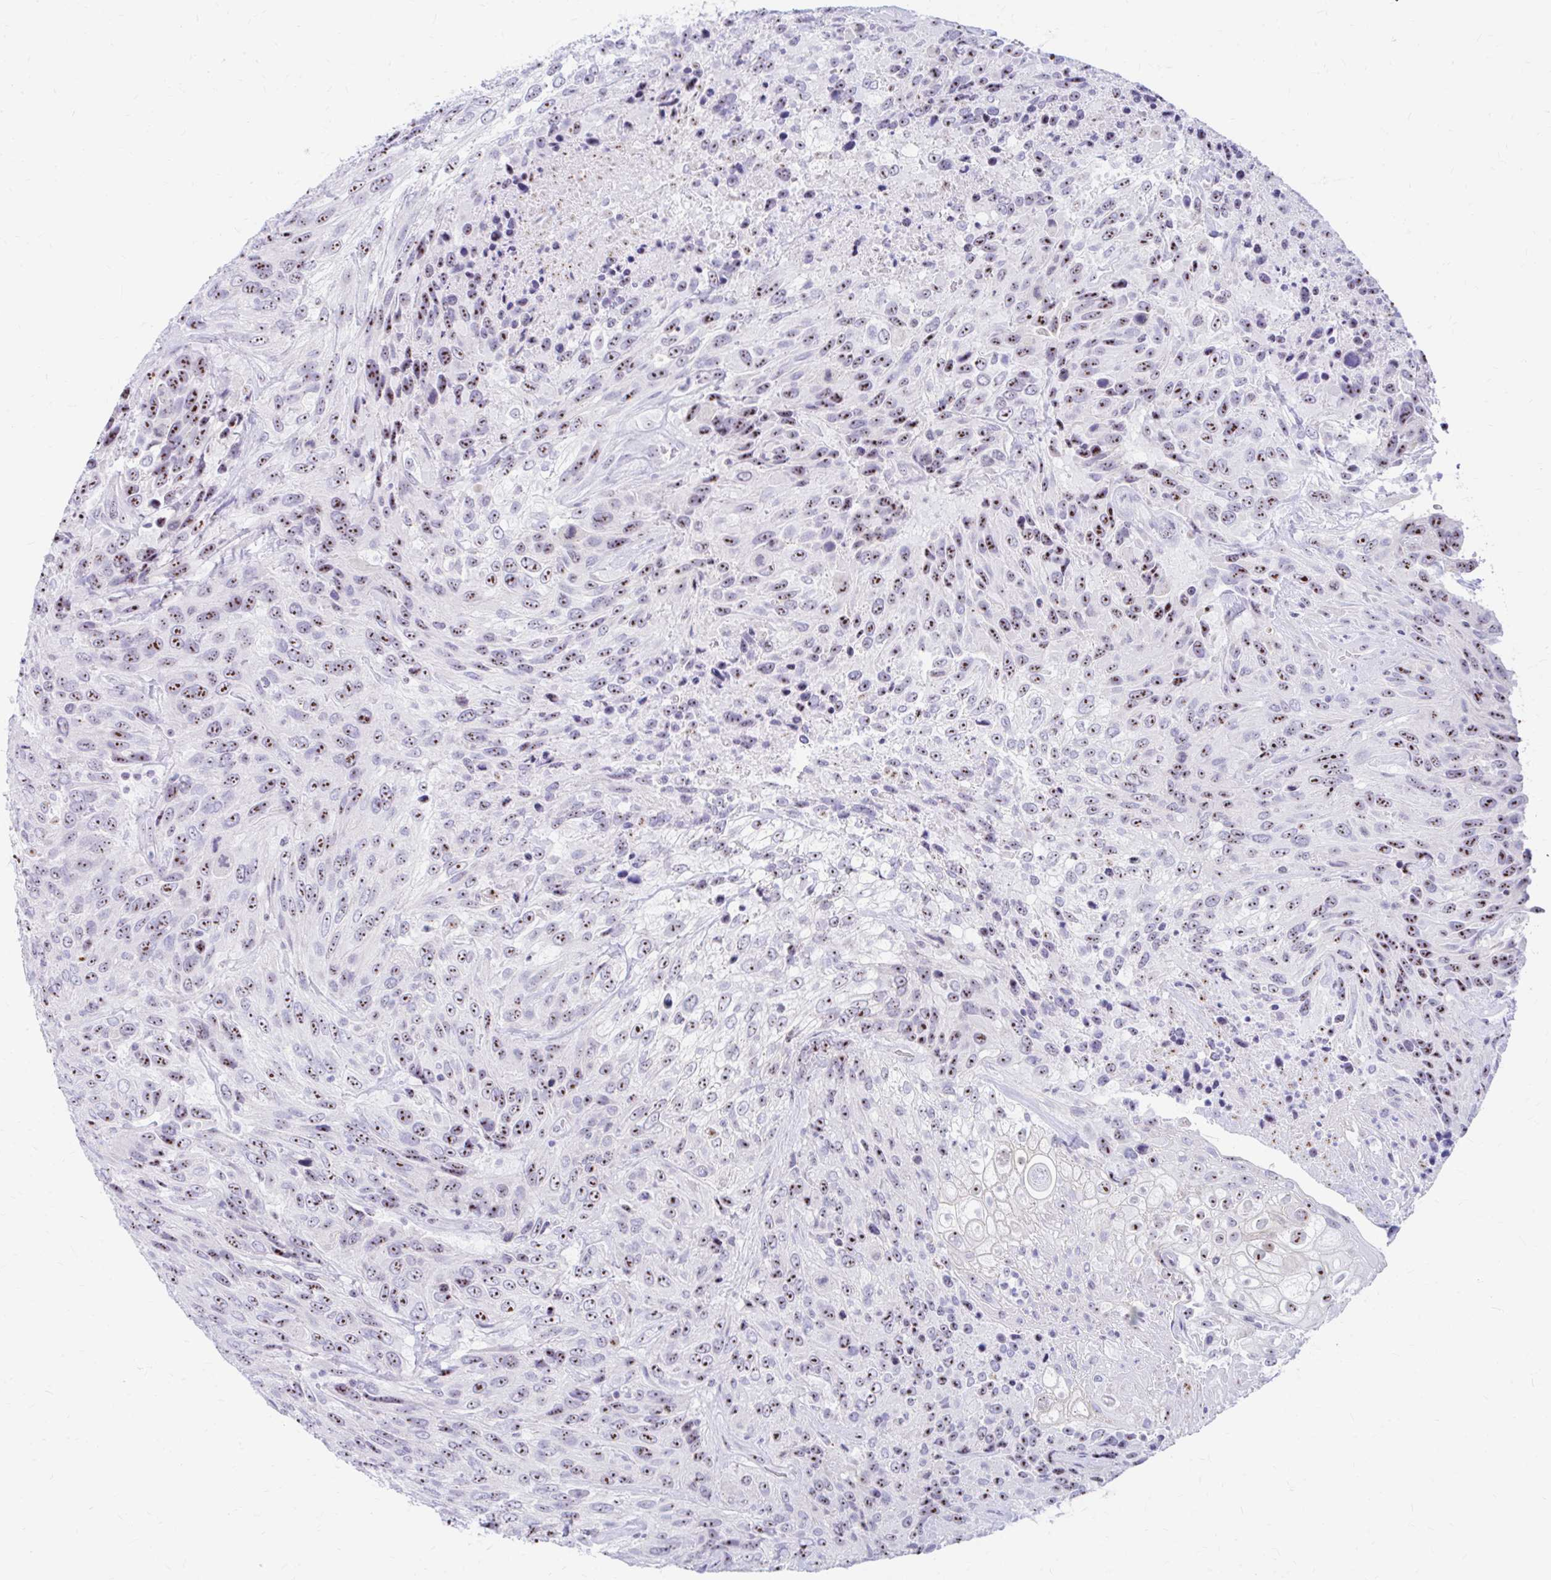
{"staining": {"intensity": "moderate", "quantity": ">75%", "location": "nuclear"}, "tissue": "urothelial cancer", "cell_type": "Tumor cells", "image_type": "cancer", "snomed": [{"axis": "morphology", "description": "Urothelial carcinoma, High grade"}, {"axis": "topography", "description": "Urinary bladder"}], "caption": "Brown immunohistochemical staining in urothelial carcinoma (high-grade) reveals moderate nuclear staining in approximately >75% of tumor cells. The staining is performed using DAB (3,3'-diaminobenzidine) brown chromogen to label protein expression. The nuclei are counter-stained blue using hematoxylin.", "gene": "FTSJ3", "patient": {"sex": "female", "age": 70}}